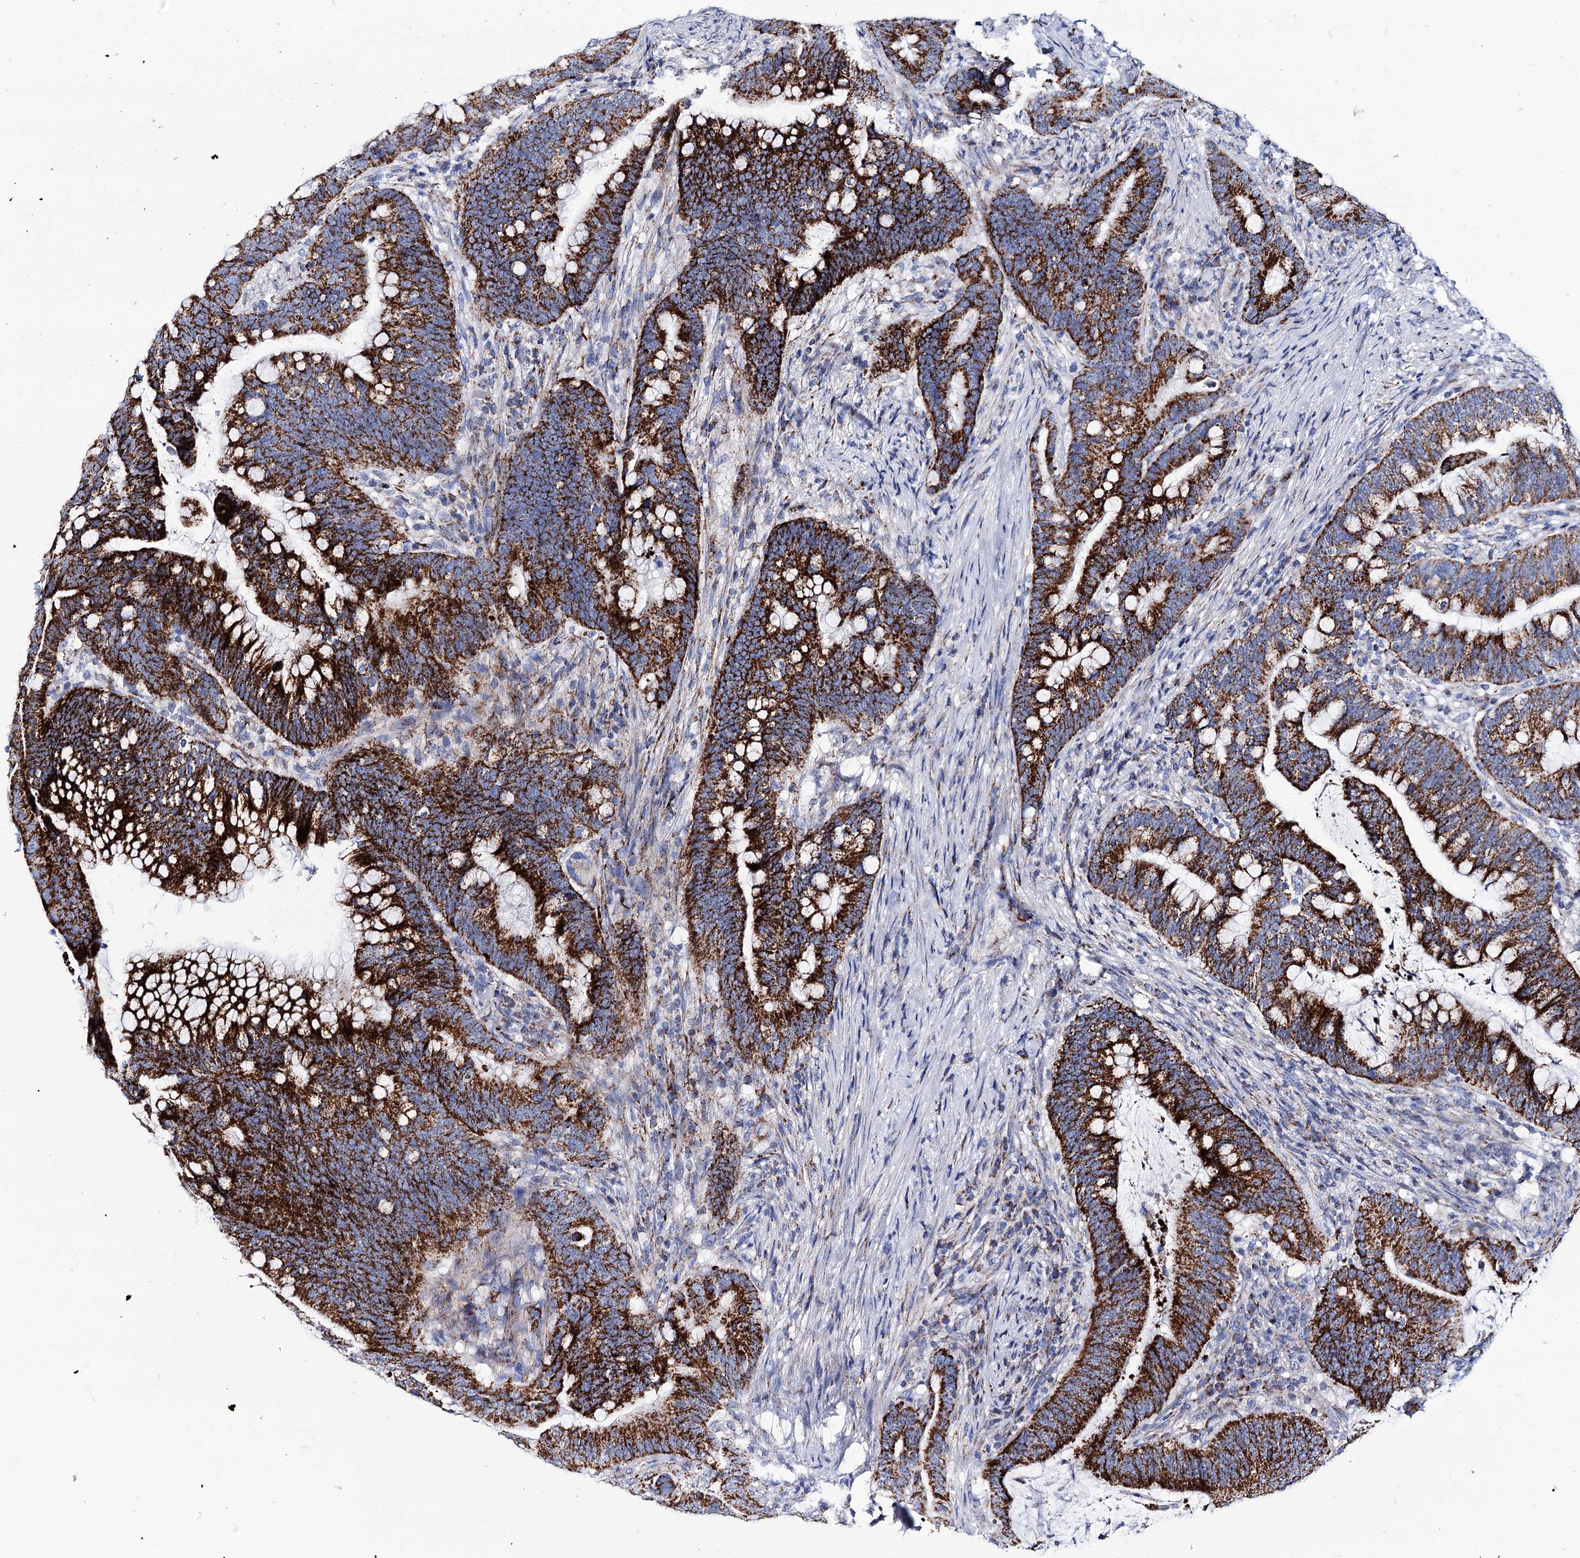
{"staining": {"intensity": "strong", "quantity": ">75%", "location": "cytoplasmic/membranous"}, "tissue": "colorectal cancer", "cell_type": "Tumor cells", "image_type": "cancer", "snomed": [{"axis": "morphology", "description": "Adenocarcinoma, NOS"}, {"axis": "topography", "description": "Colon"}], "caption": "IHC photomicrograph of human colorectal adenocarcinoma stained for a protein (brown), which reveals high levels of strong cytoplasmic/membranous positivity in approximately >75% of tumor cells.", "gene": "UBASH3B", "patient": {"sex": "female", "age": 66}}